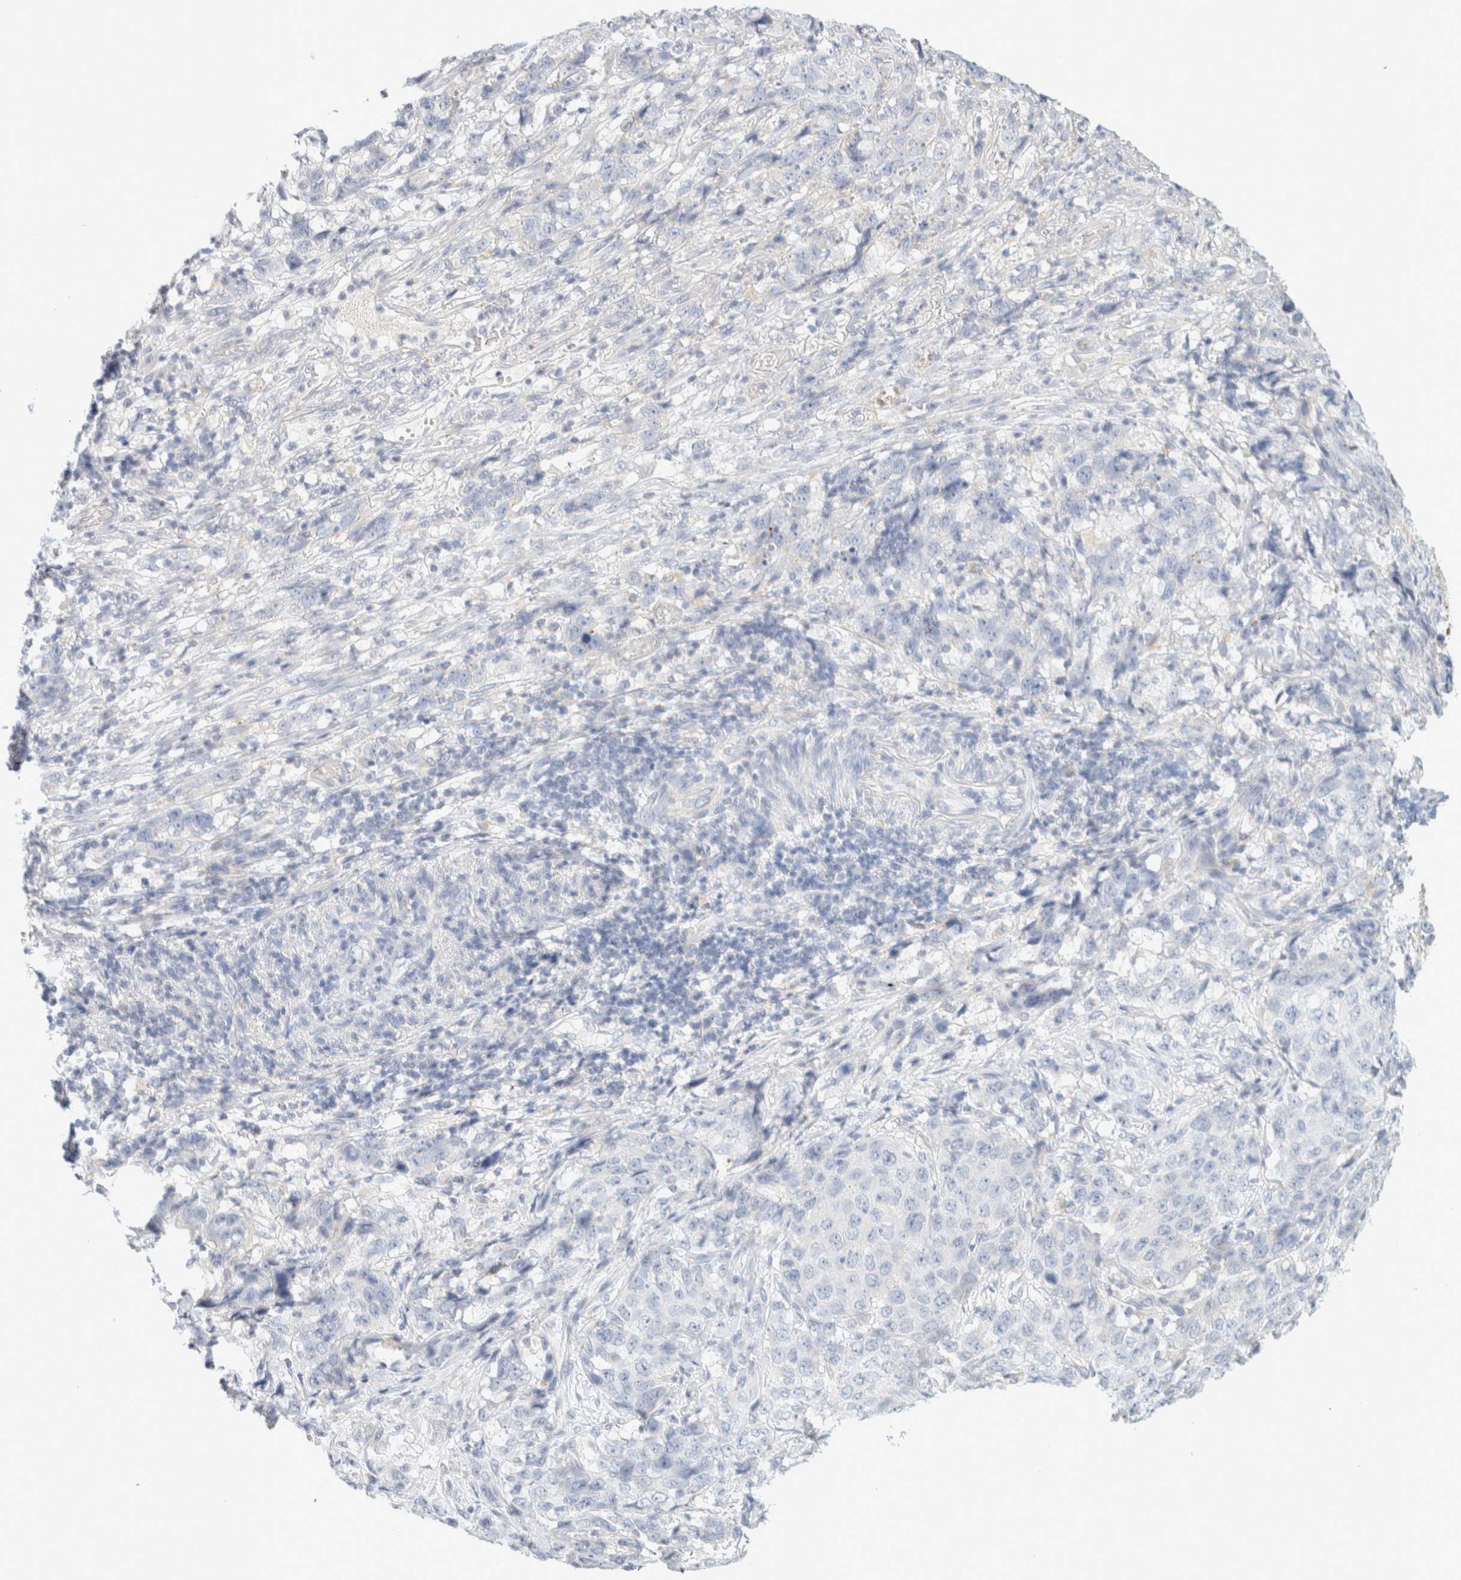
{"staining": {"intensity": "negative", "quantity": "none", "location": "none"}, "tissue": "stomach cancer", "cell_type": "Tumor cells", "image_type": "cancer", "snomed": [{"axis": "morphology", "description": "Adenocarcinoma, NOS"}, {"axis": "topography", "description": "Stomach"}], "caption": "Tumor cells are negative for protein expression in human adenocarcinoma (stomach).", "gene": "HEXD", "patient": {"sex": "male", "age": 48}}